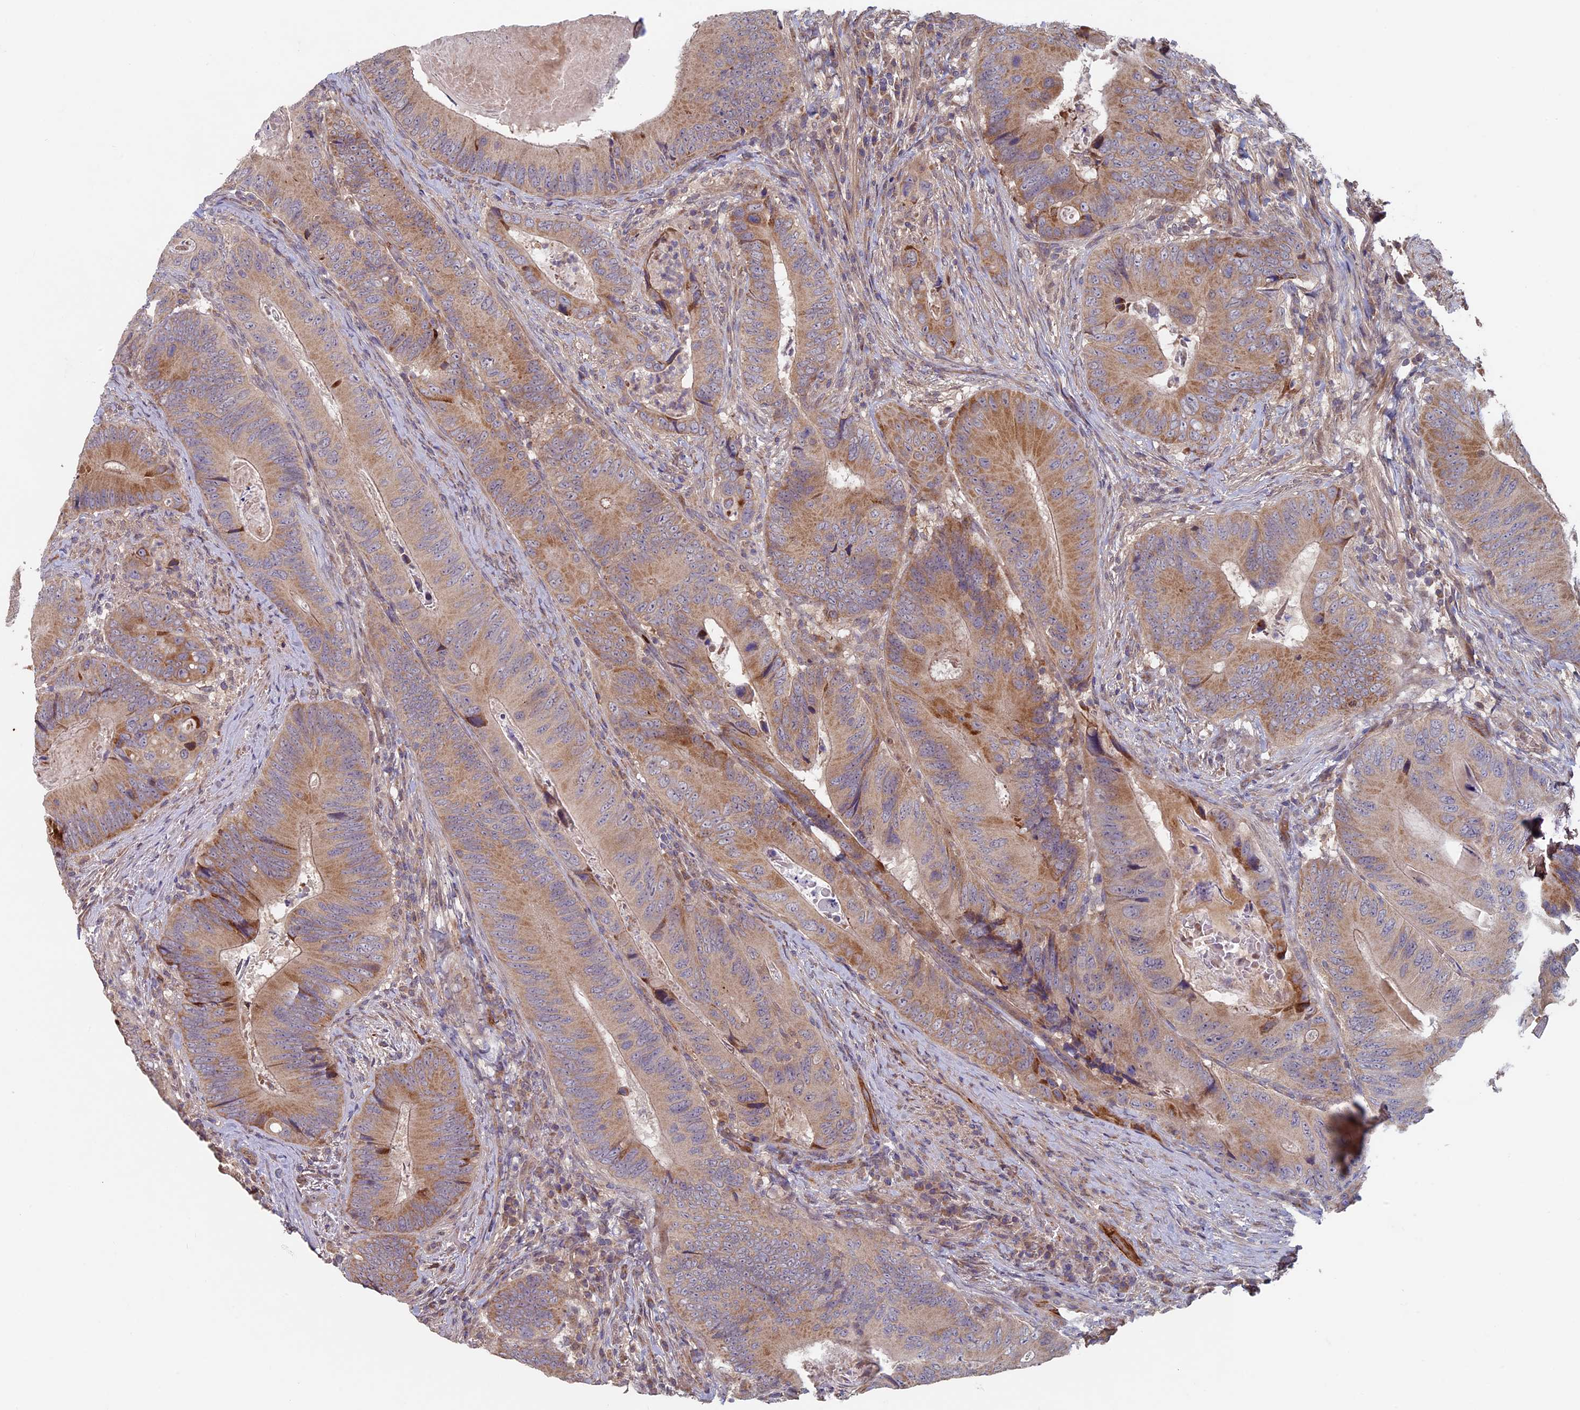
{"staining": {"intensity": "moderate", "quantity": "25%-75%", "location": "cytoplasmic/membranous"}, "tissue": "colorectal cancer", "cell_type": "Tumor cells", "image_type": "cancer", "snomed": [{"axis": "morphology", "description": "Adenocarcinoma, NOS"}, {"axis": "topography", "description": "Colon"}], "caption": "Human adenocarcinoma (colorectal) stained for a protein (brown) displays moderate cytoplasmic/membranous positive staining in about 25%-75% of tumor cells.", "gene": "RCCD1", "patient": {"sex": "male", "age": 84}}